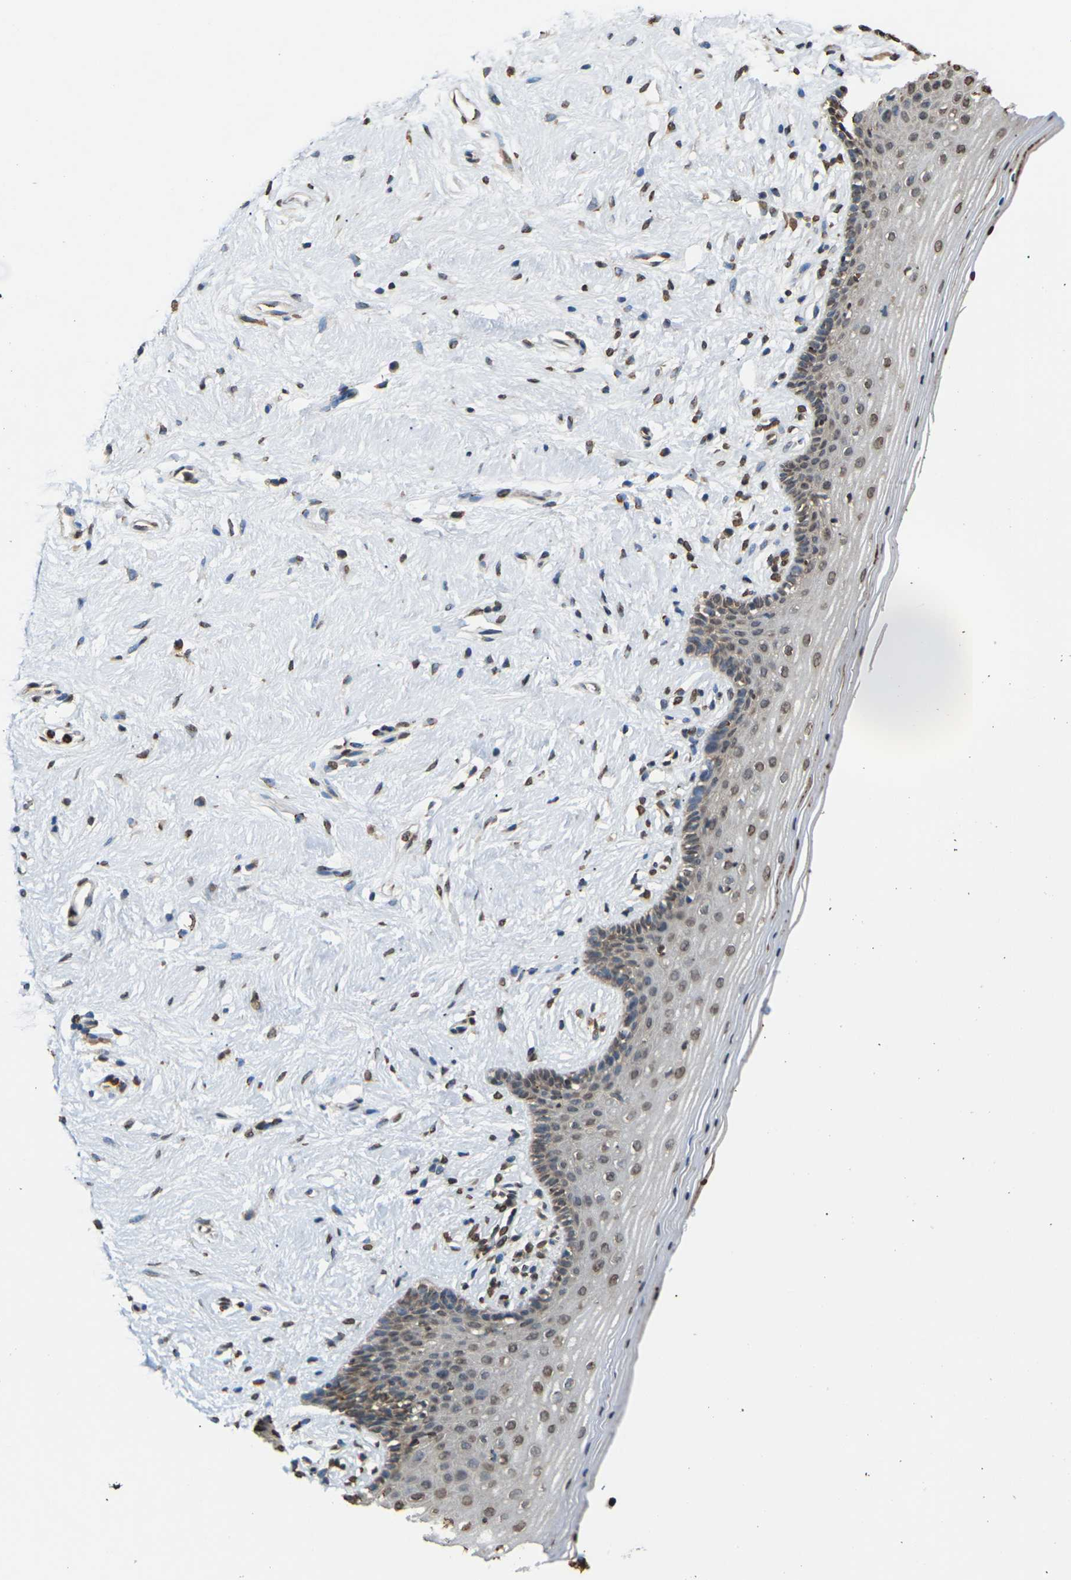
{"staining": {"intensity": "moderate", "quantity": ">75%", "location": "nuclear"}, "tissue": "vagina", "cell_type": "Squamous epithelial cells", "image_type": "normal", "snomed": [{"axis": "morphology", "description": "Normal tissue, NOS"}, {"axis": "topography", "description": "Vagina"}], "caption": "Squamous epithelial cells demonstrate moderate nuclear positivity in approximately >75% of cells in benign vagina. (Stains: DAB (3,3'-diaminobenzidine) in brown, nuclei in blue, Microscopy: brightfield microscopy at high magnification).", "gene": "EMSY", "patient": {"sex": "female", "age": 44}}